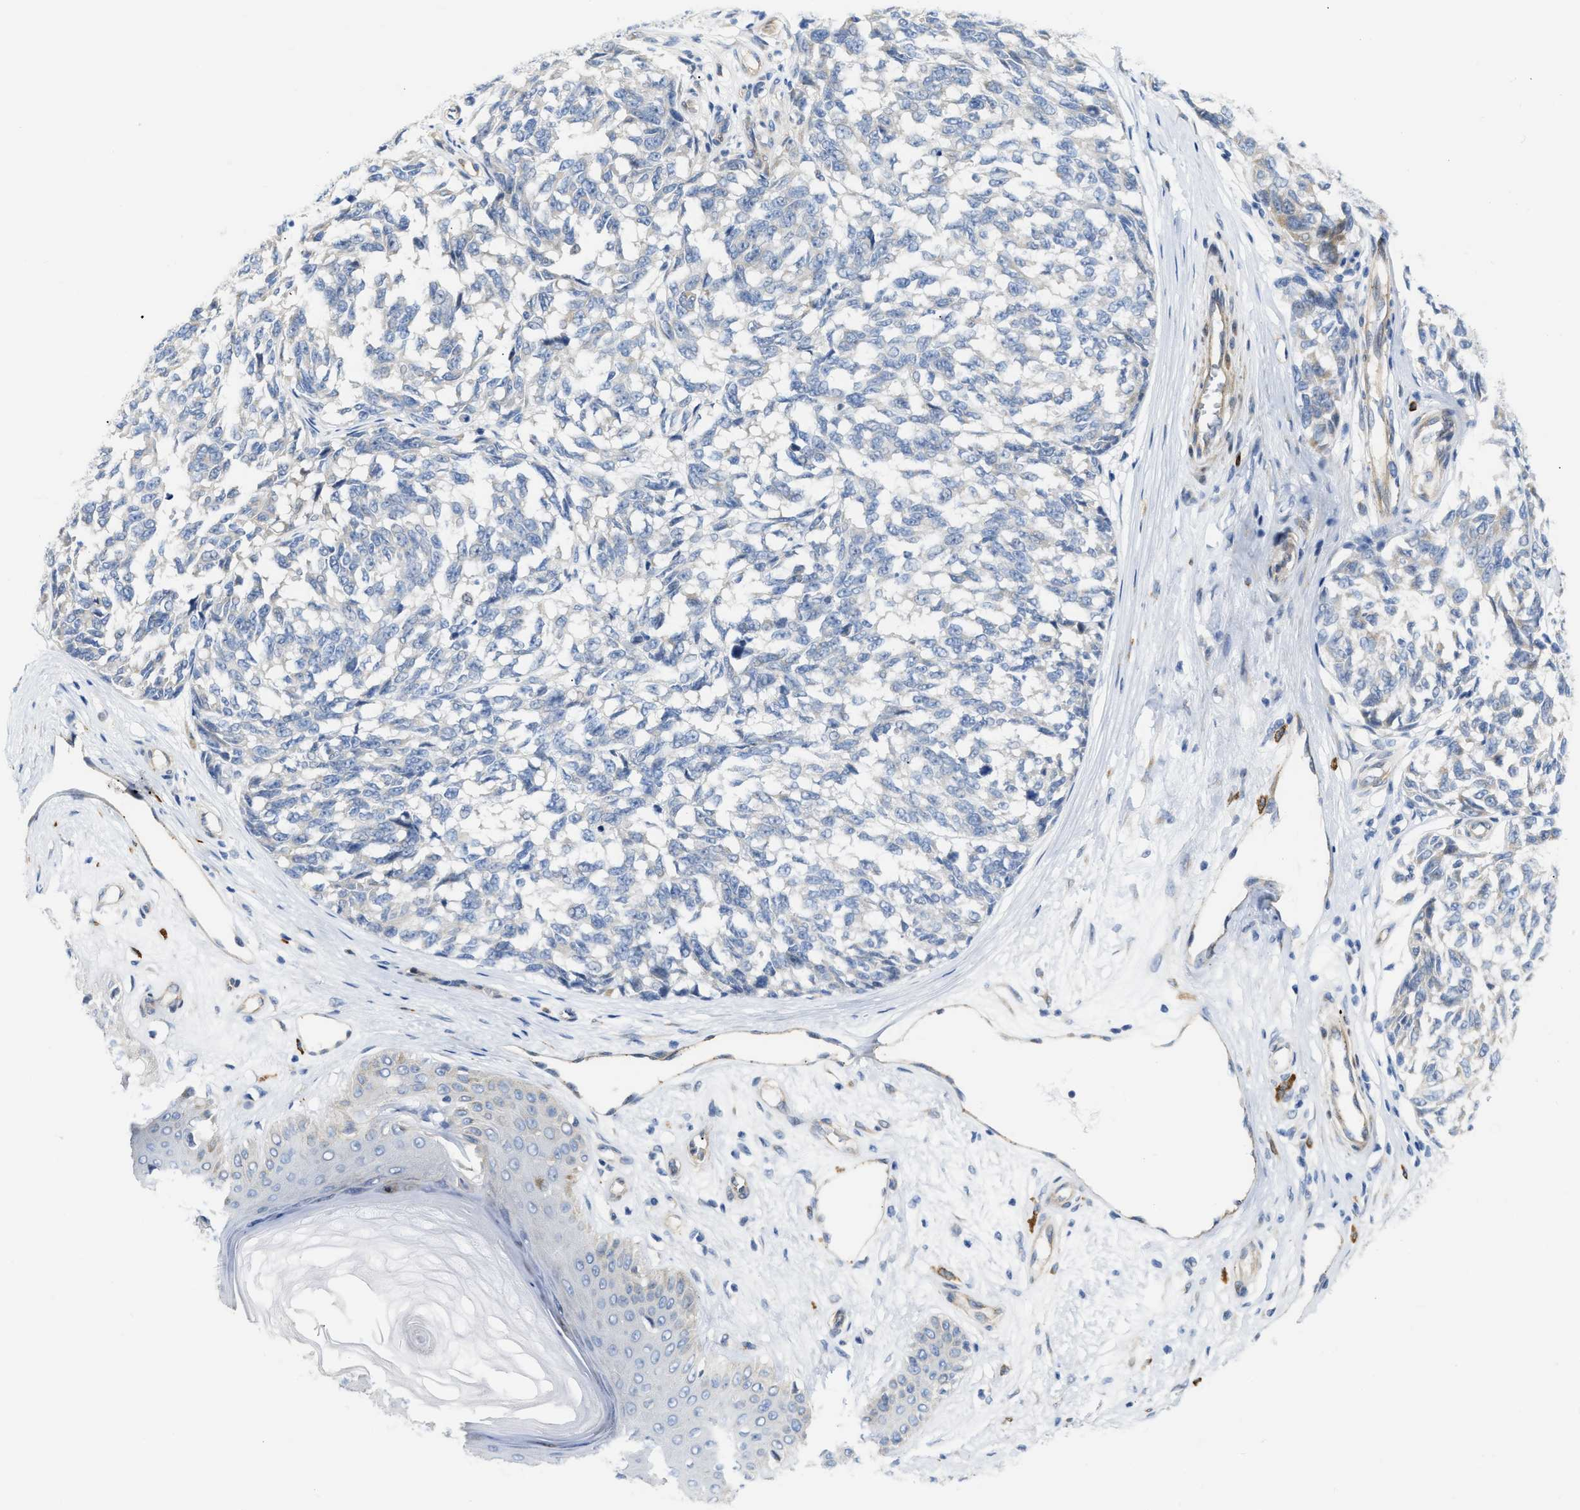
{"staining": {"intensity": "negative", "quantity": "none", "location": "none"}, "tissue": "melanoma", "cell_type": "Tumor cells", "image_type": "cancer", "snomed": [{"axis": "morphology", "description": "Malignant melanoma, NOS"}, {"axis": "topography", "description": "Skin"}], "caption": "Tumor cells show no significant protein staining in malignant melanoma.", "gene": "FHL1", "patient": {"sex": "female", "age": 64}}